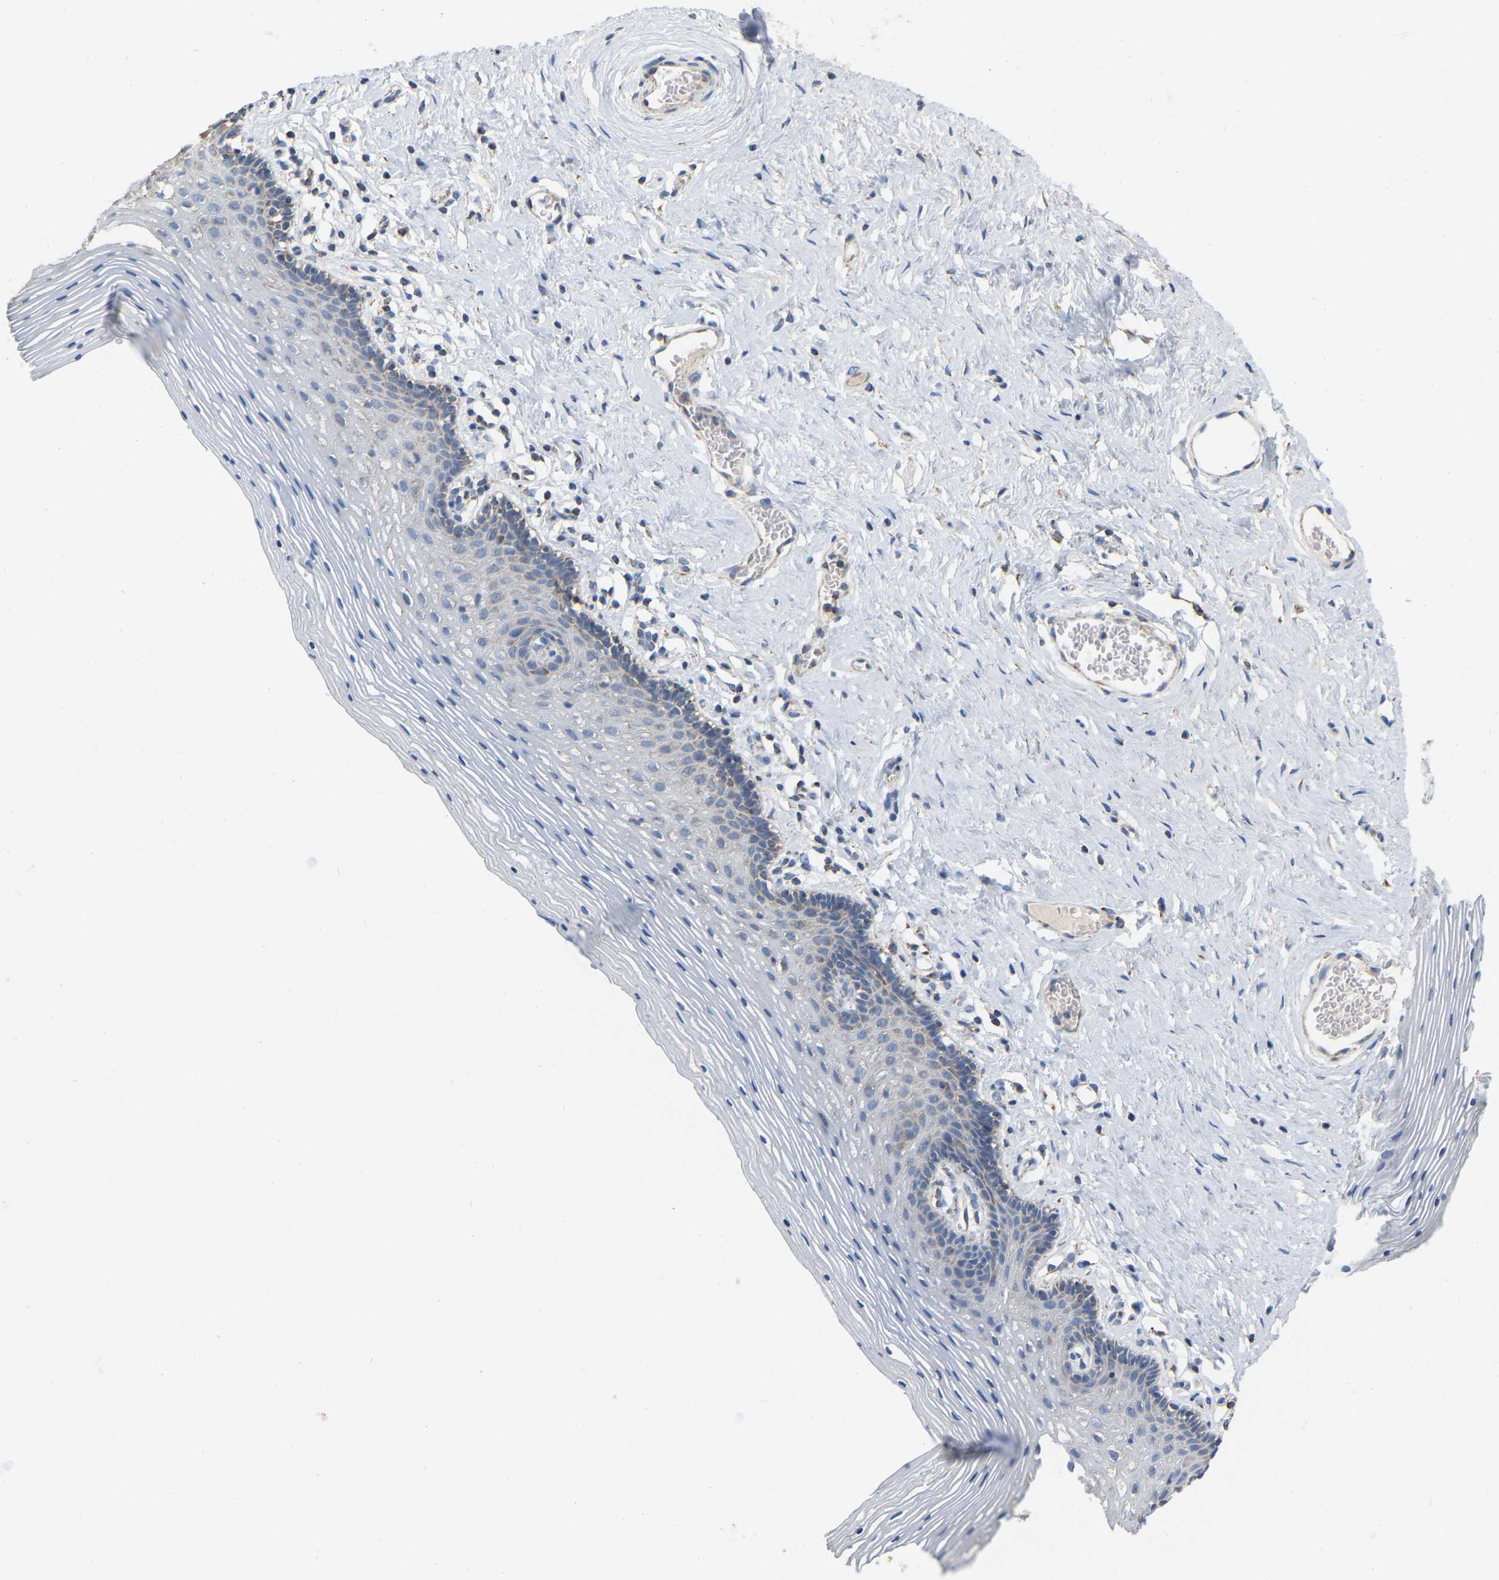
{"staining": {"intensity": "moderate", "quantity": "<25%", "location": "cytoplasmic/membranous"}, "tissue": "vagina", "cell_type": "Squamous epithelial cells", "image_type": "normal", "snomed": [{"axis": "morphology", "description": "Normal tissue, NOS"}, {"axis": "topography", "description": "Vagina"}], "caption": "This micrograph demonstrates immunohistochemistry (IHC) staining of benign vagina, with low moderate cytoplasmic/membranous positivity in approximately <25% of squamous epithelial cells.", "gene": "CBLB", "patient": {"sex": "female", "age": 32}}